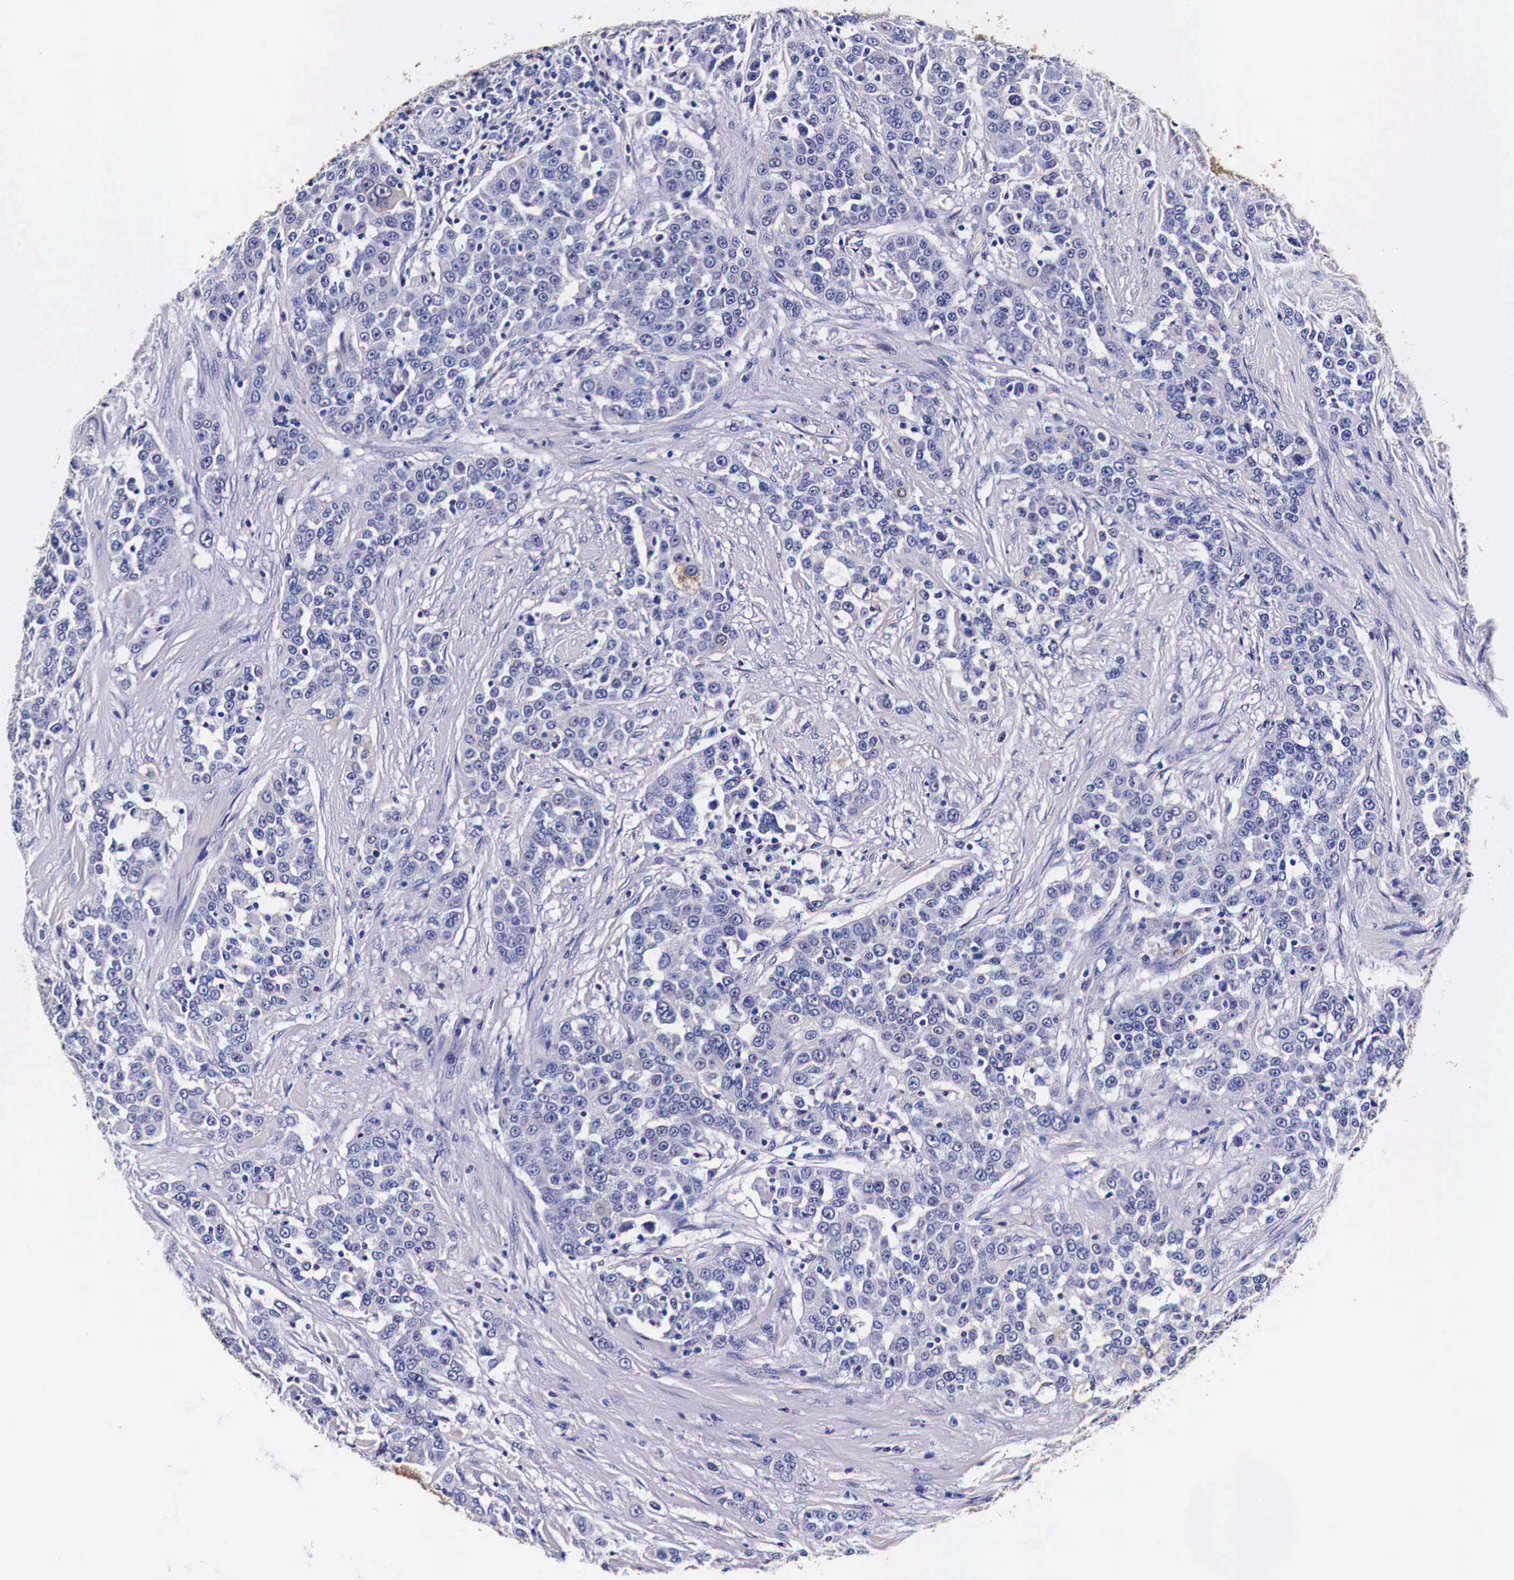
{"staining": {"intensity": "negative", "quantity": "none", "location": "none"}, "tissue": "urothelial cancer", "cell_type": "Tumor cells", "image_type": "cancer", "snomed": [{"axis": "morphology", "description": "Urothelial carcinoma, High grade"}, {"axis": "topography", "description": "Urinary bladder"}], "caption": "The histopathology image reveals no significant expression in tumor cells of urothelial cancer.", "gene": "HSPB1", "patient": {"sex": "female", "age": 80}}